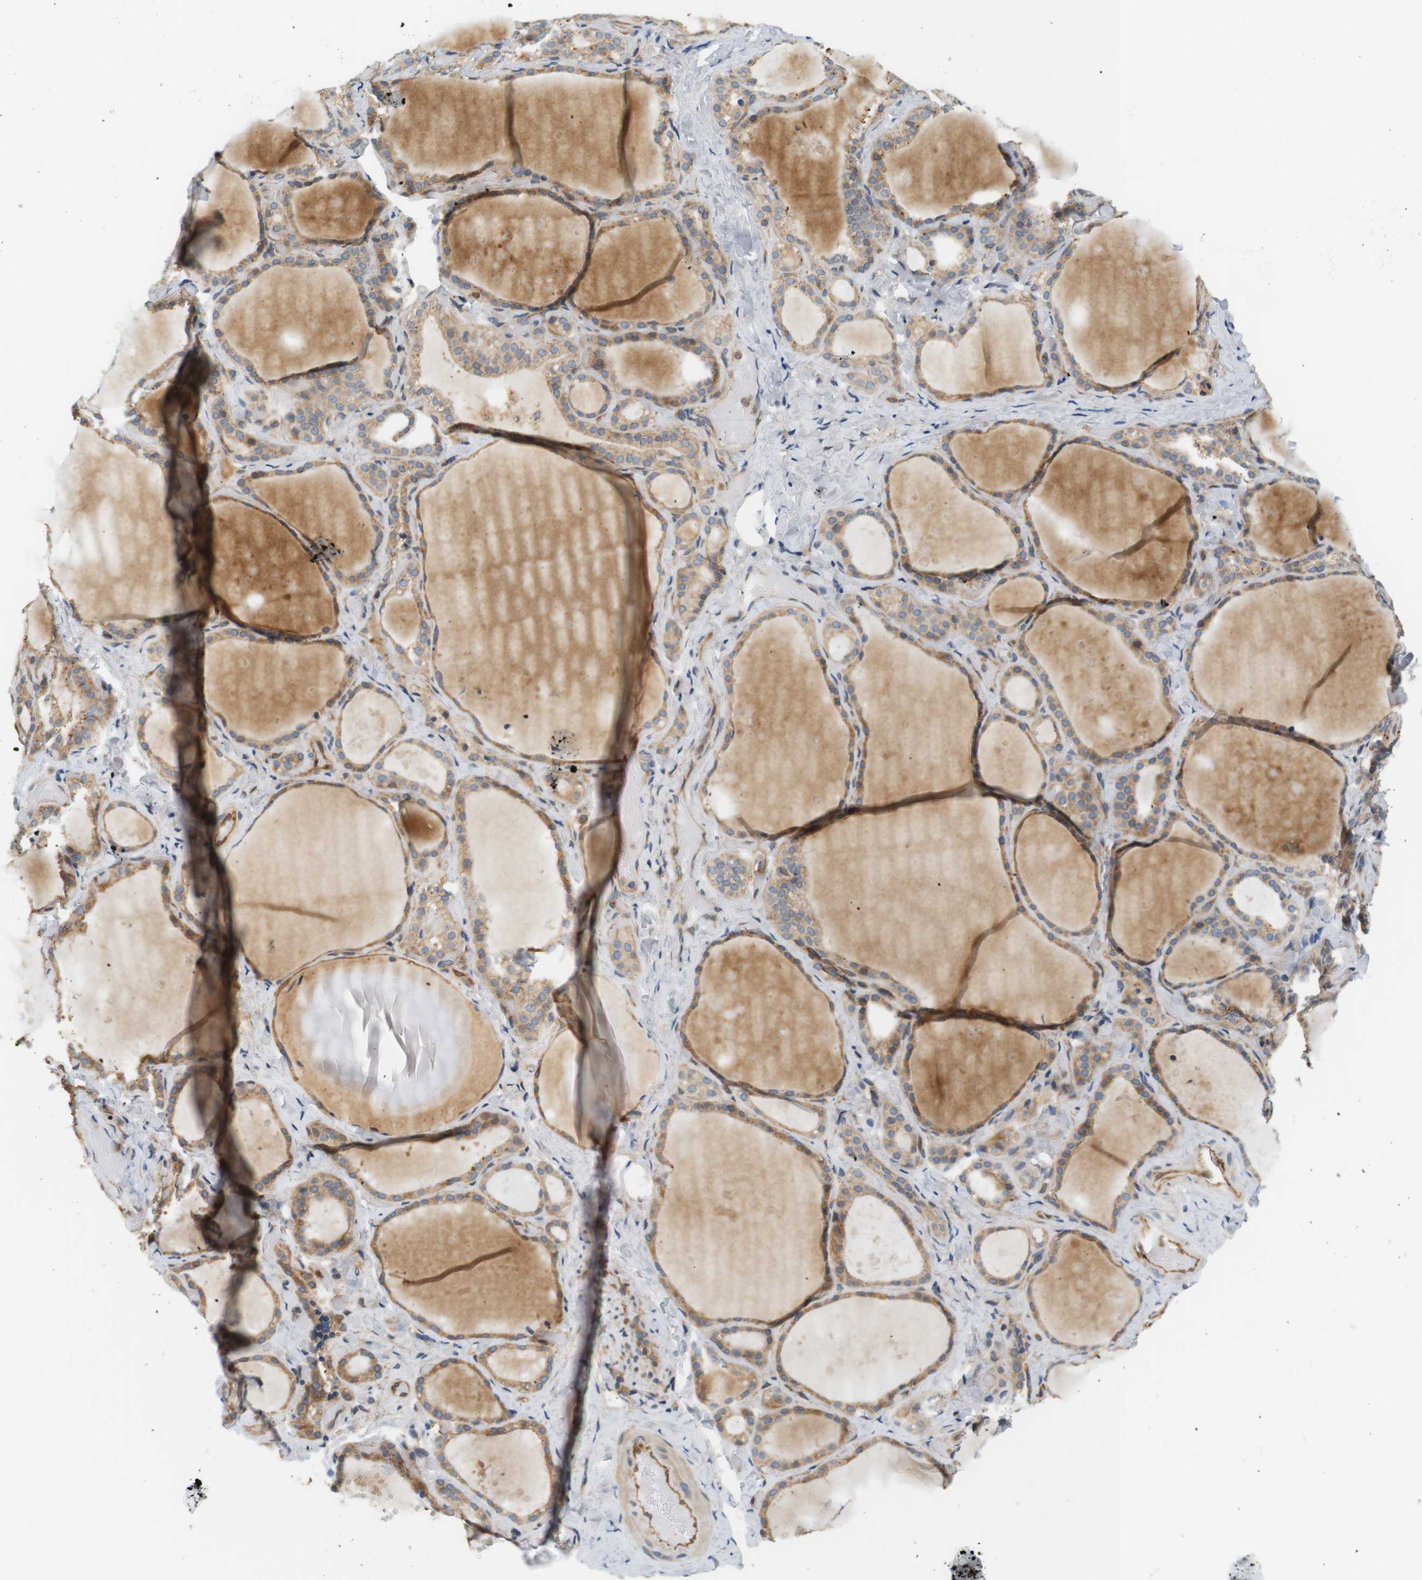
{"staining": {"intensity": "moderate", "quantity": ">75%", "location": "cytoplasmic/membranous"}, "tissue": "thyroid gland", "cell_type": "Glandular cells", "image_type": "normal", "snomed": [{"axis": "morphology", "description": "Normal tissue, NOS"}, {"axis": "topography", "description": "Thyroid gland"}], "caption": "Immunohistochemical staining of benign thyroid gland displays >75% levels of moderate cytoplasmic/membranous protein staining in about >75% of glandular cells. (Brightfield microscopy of DAB IHC at high magnification).", "gene": "SH3GLB1", "patient": {"sex": "female", "age": 44}}